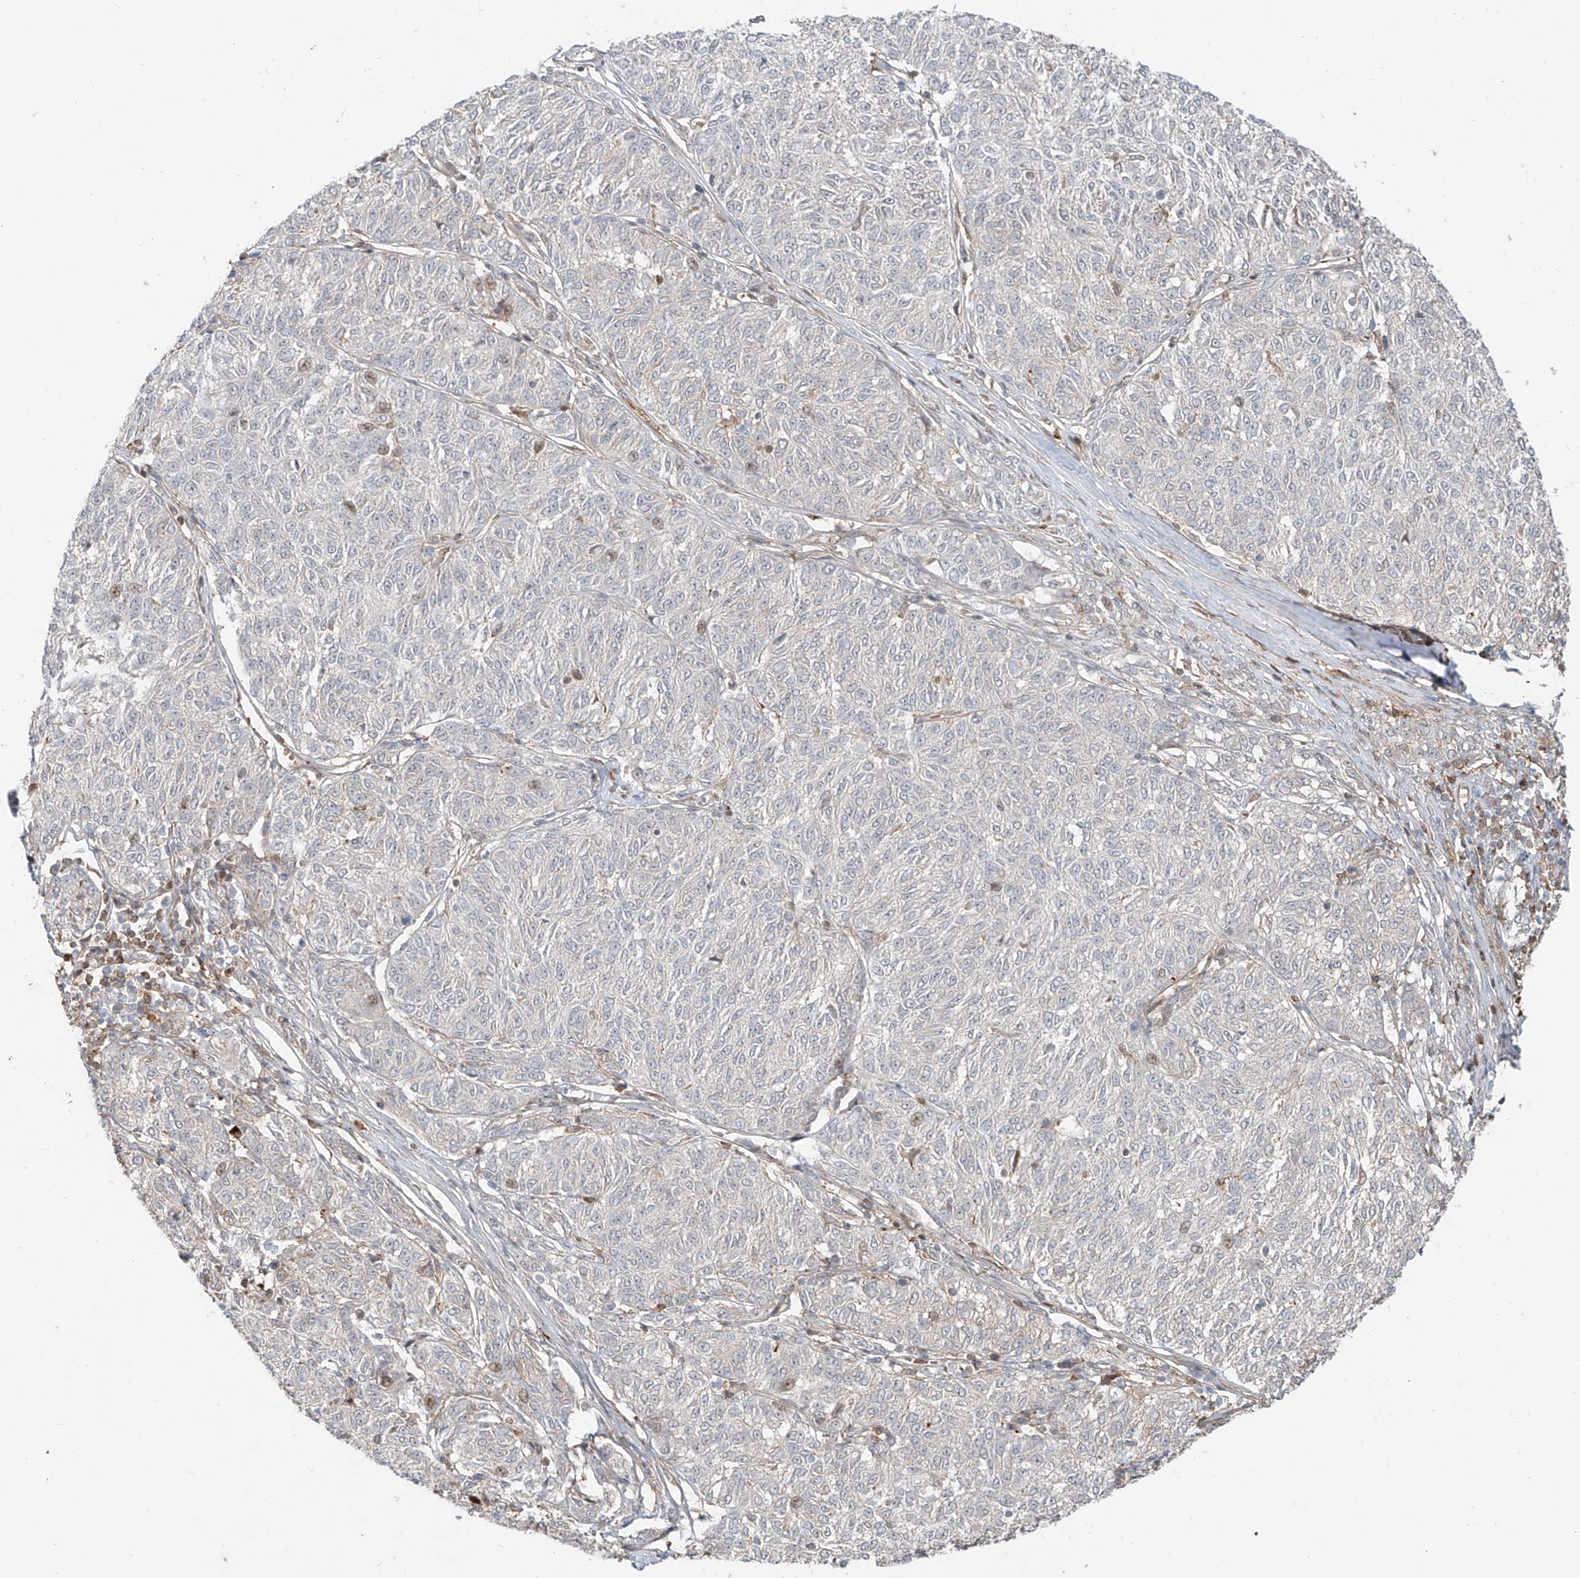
{"staining": {"intensity": "negative", "quantity": "none", "location": "none"}, "tissue": "melanoma", "cell_type": "Tumor cells", "image_type": "cancer", "snomed": [{"axis": "morphology", "description": "Malignant melanoma, NOS"}, {"axis": "topography", "description": "Skin"}], "caption": "The micrograph demonstrates no significant staining in tumor cells of malignant melanoma.", "gene": "CEP162", "patient": {"sex": "female", "age": 72}}